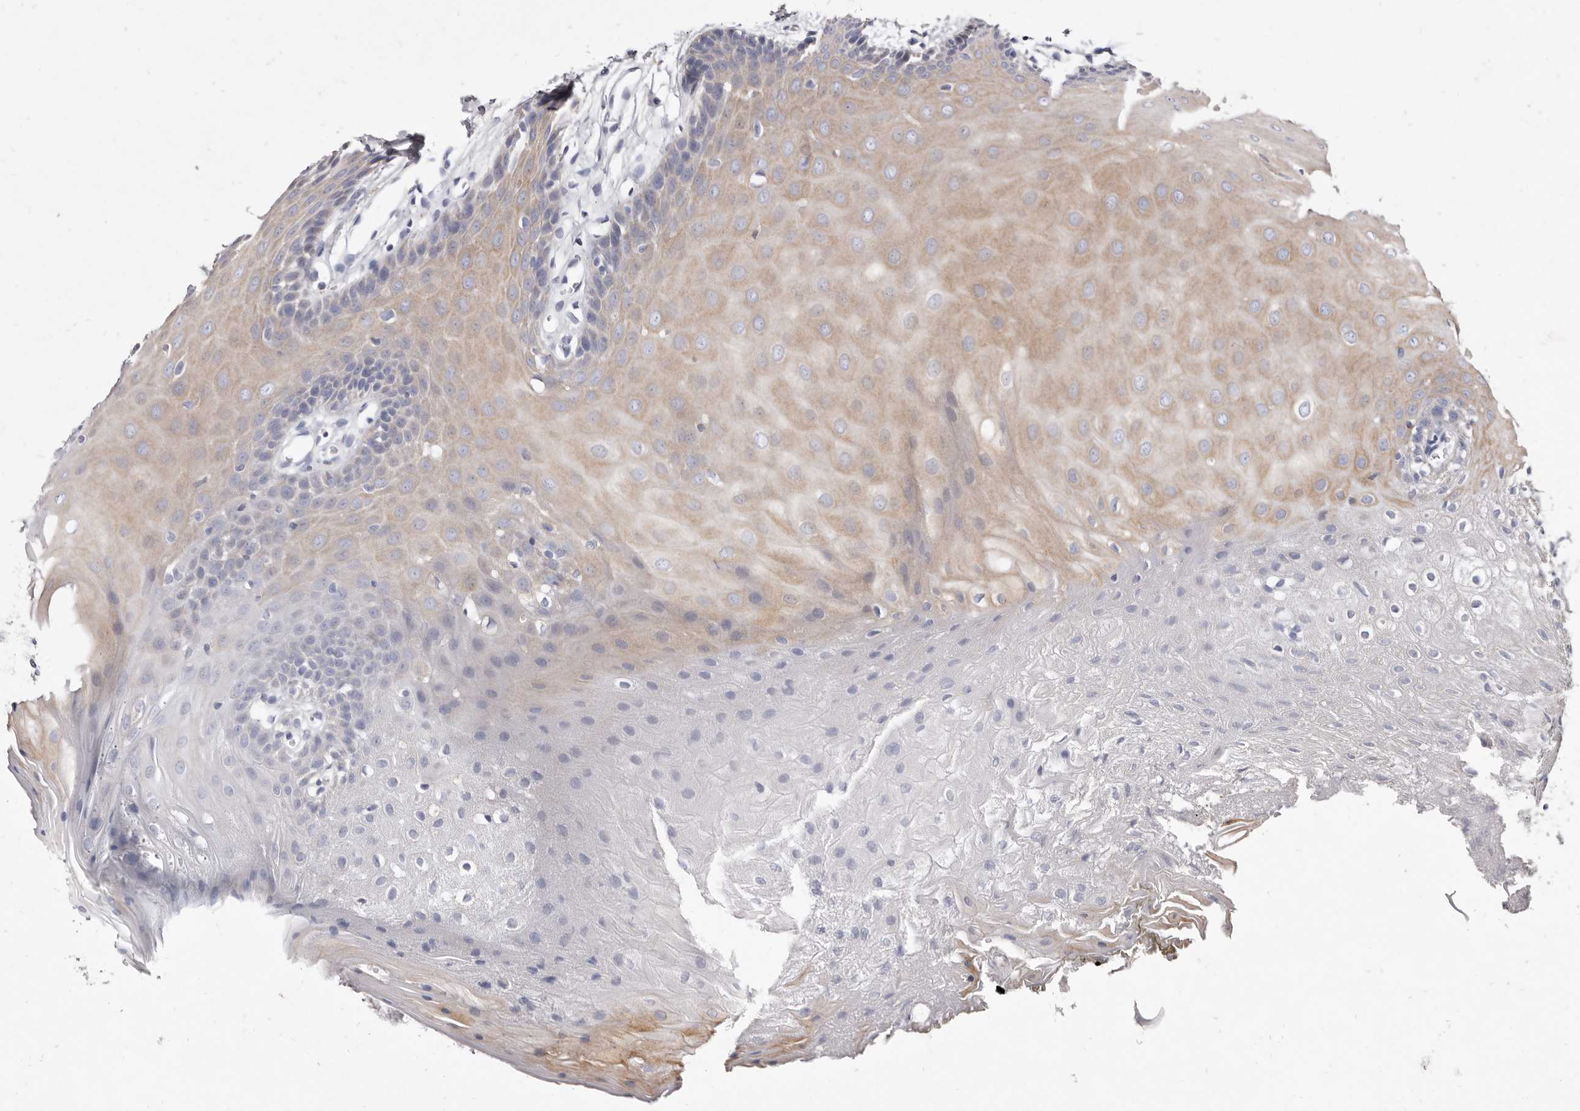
{"staining": {"intensity": "weak", "quantity": "<25%", "location": "cytoplasmic/membranous"}, "tissue": "oral mucosa", "cell_type": "Squamous epithelial cells", "image_type": "normal", "snomed": [{"axis": "morphology", "description": "Normal tissue, NOS"}, {"axis": "morphology", "description": "Squamous cell carcinoma, NOS"}, {"axis": "topography", "description": "Skeletal muscle"}, {"axis": "topography", "description": "Oral tissue"}, {"axis": "topography", "description": "Salivary gland"}, {"axis": "topography", "description": "Head-Neck"}], "caption": "This is a image of immunohistochemistry (IHC) staining of unremarkable oral mucosa, which shows no expression in squamous epithelial cells. Nuclei are stained in blue.", "gene": "CYP2E1", "patient": {"sex": "male", "age": 54}}